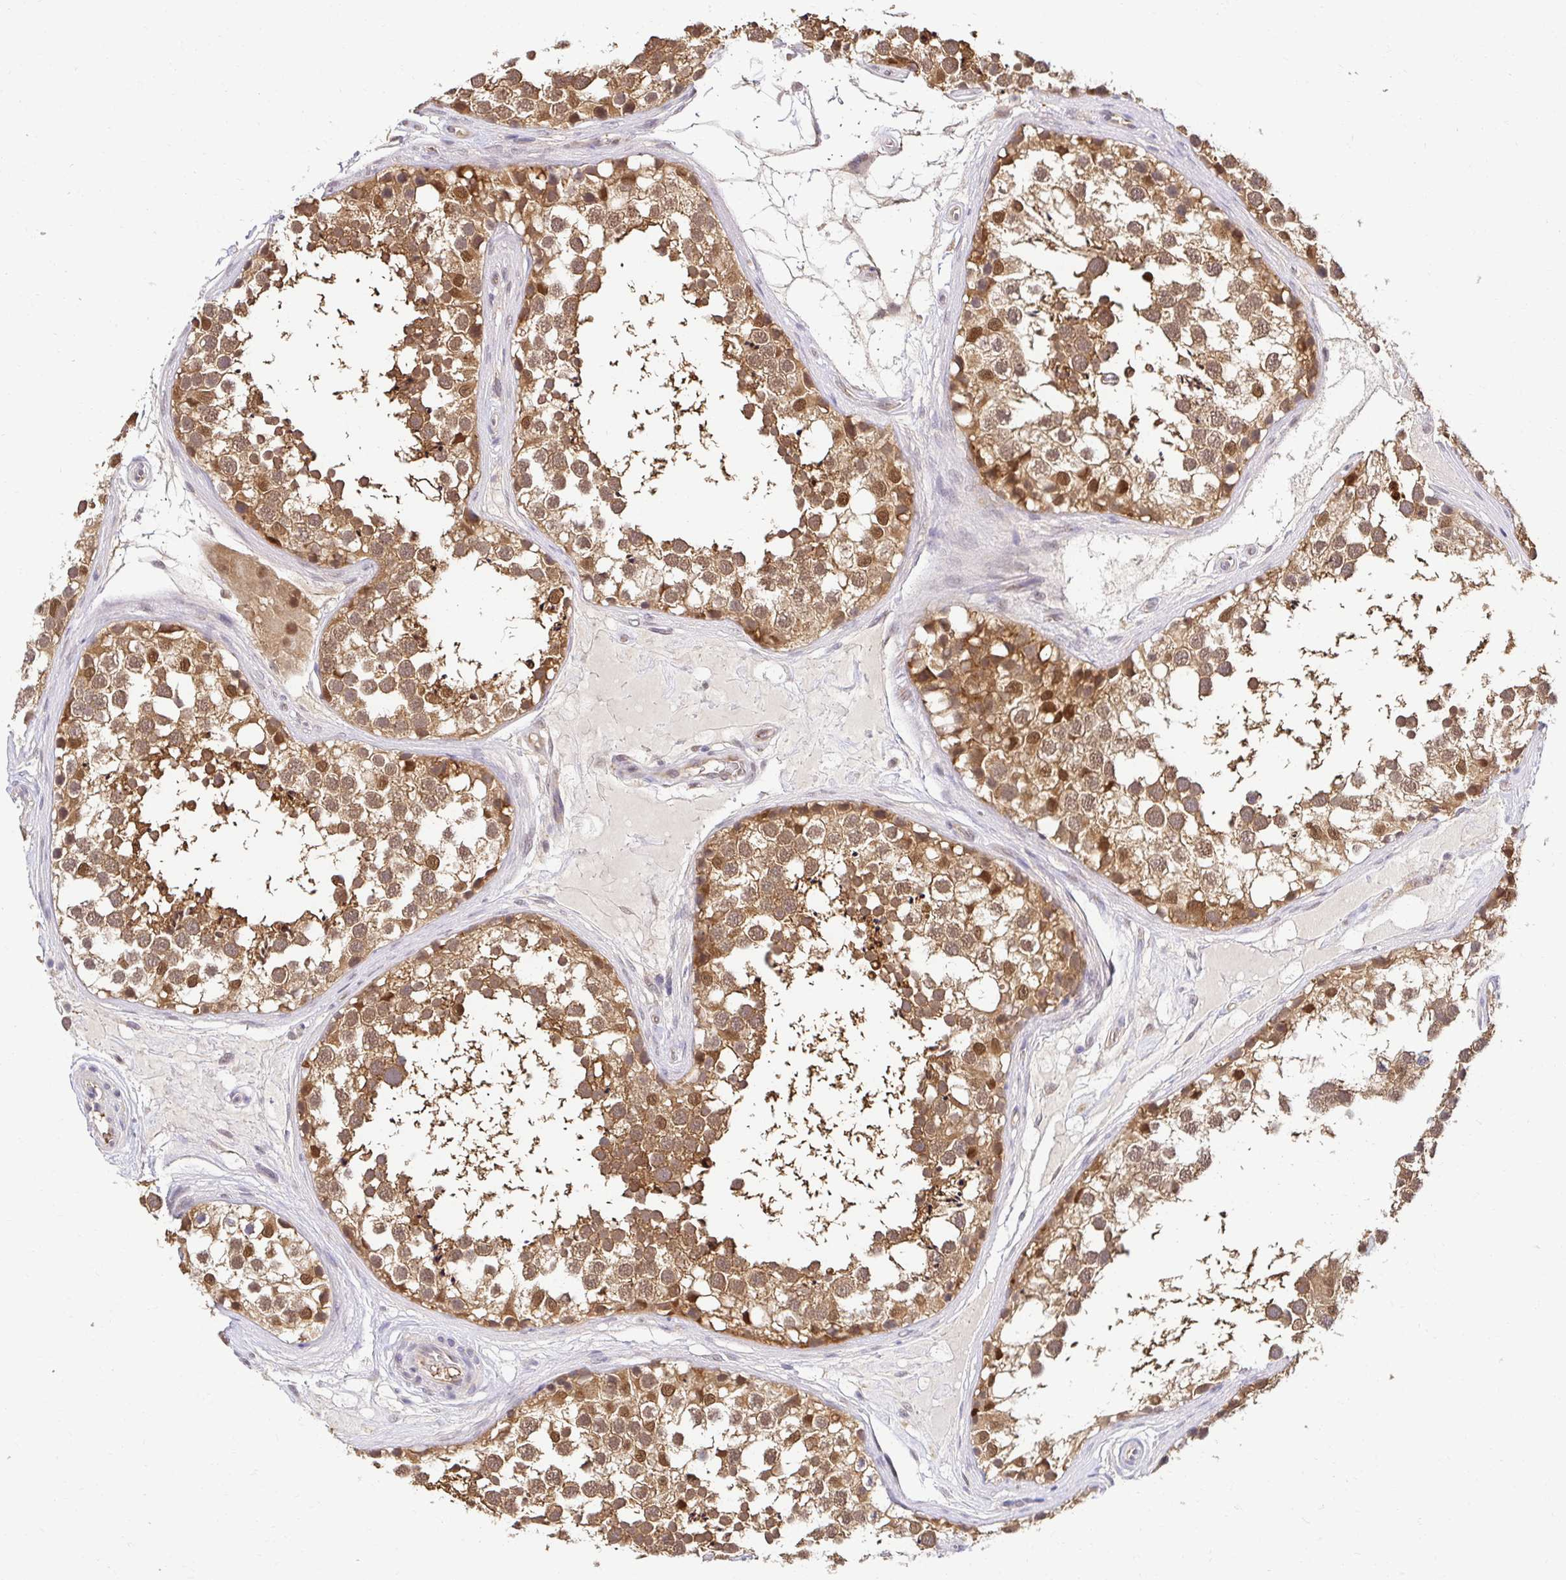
{"staining": {"intensity": "moderate", "quantity": ">75%", "location": "cytoplasmic/membranous,nuclear"}, "tissue": "testis", "cell_type": "Cells in seminiferous ducts", "image_type": "normal", "snomed": [{"axis": "morphology", "description": "Normal tissue, NOS"}, {"axis": "morphology", "description": "Seminoma, NOS"}, {"axis": "topography", "description": "Testis"}], "caption": "Protein expression analysis of benign testis exhibits moderate cytoplasmic/membranous,nuclear staining in about >75% of cells in seminiferous ducts.", "gene": "PSMA4", "patient": {"sex": "male", "age": 65}}